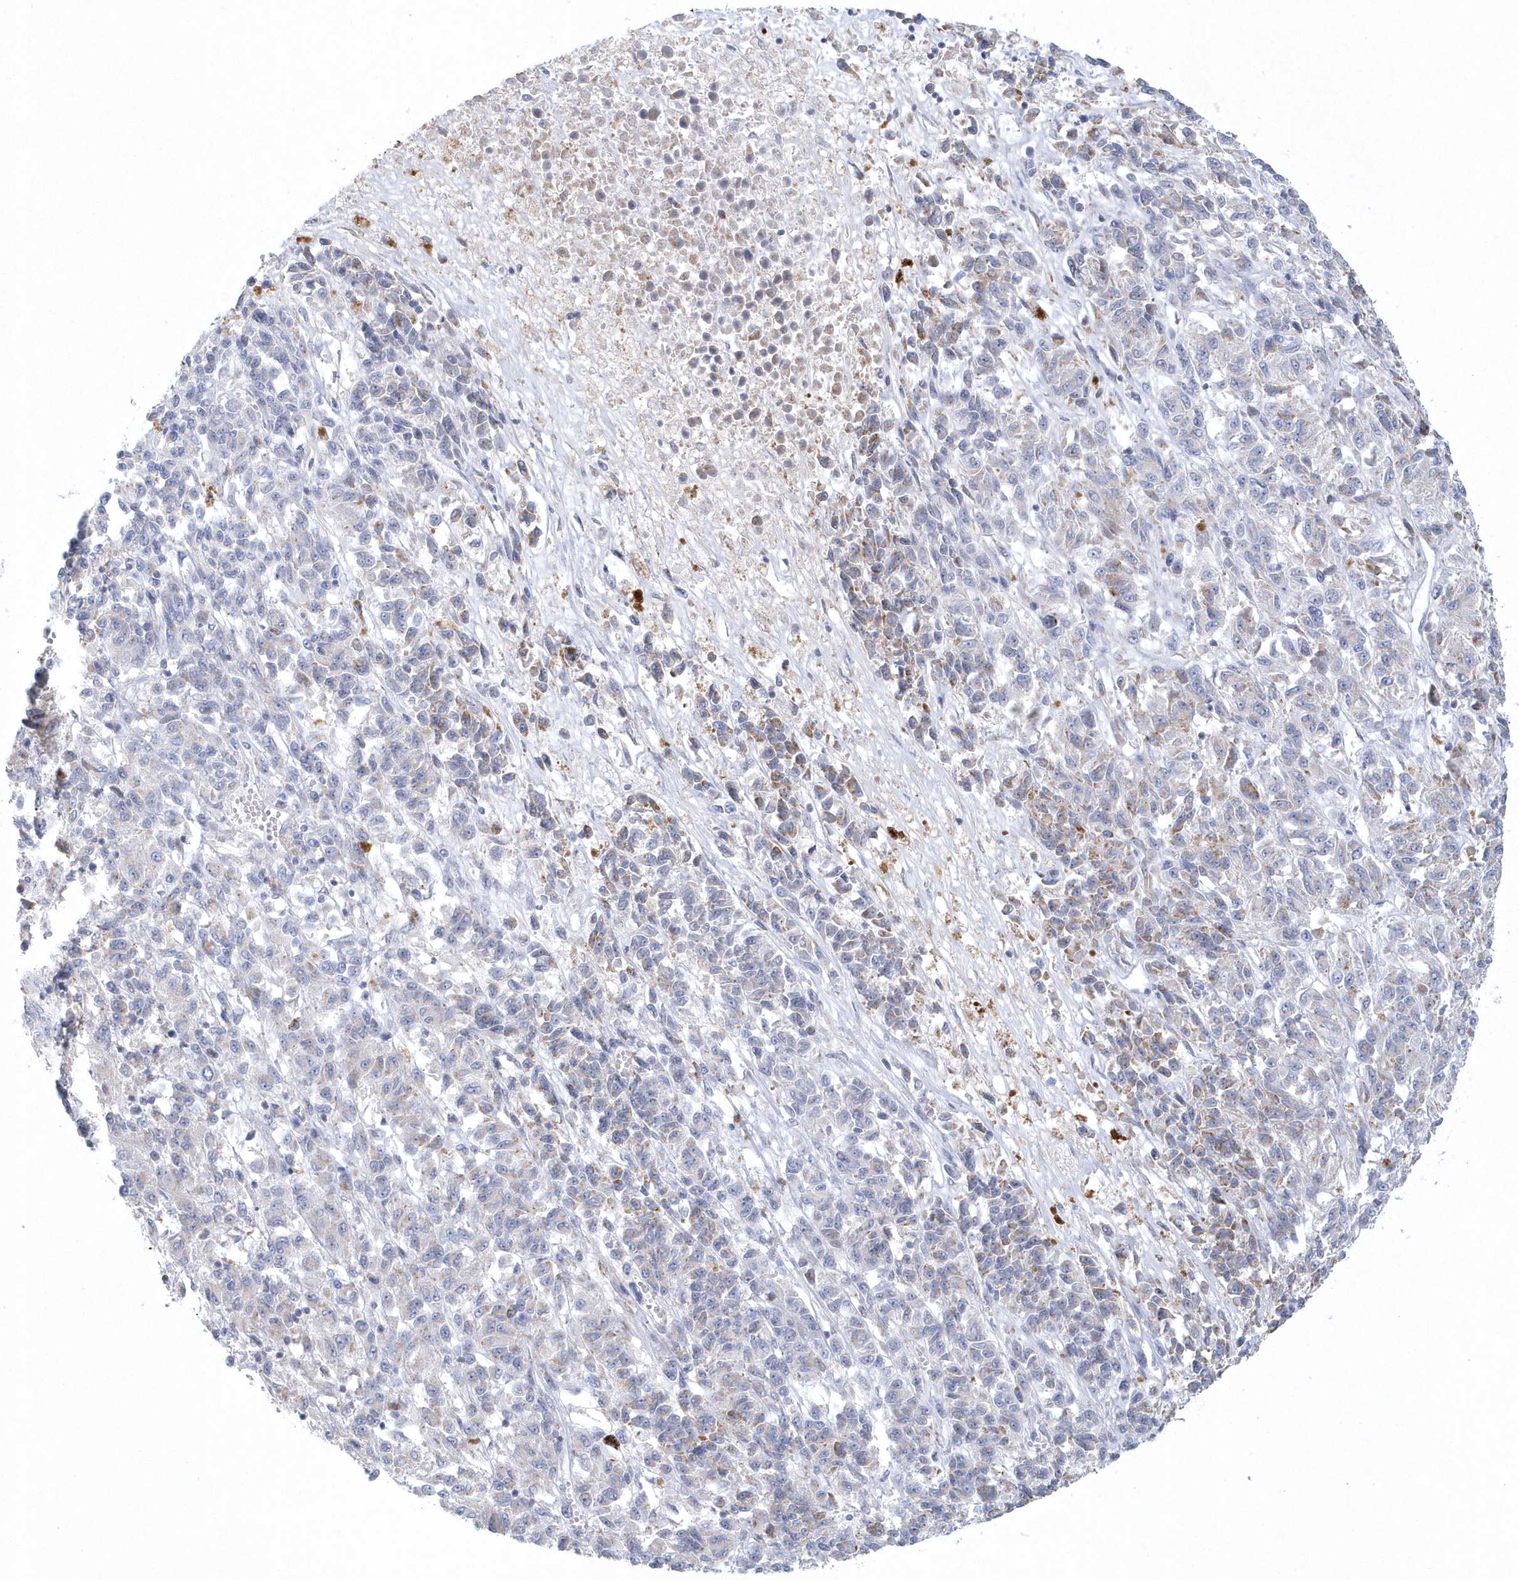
{"staining": {"intensity": "negative", "quantity": "none", "location": "none"}, "tissue": "melanoma", "cell_type": "Tumor cells", "image_type": "cancer", "snomed": [{"axis": "morphology", "description": "Malignant melanoma, Metastatic site"}, {"axis": "topography", "description": "Lung"}], "caption": "The immunohistochemistry histopathology image has no significant expression in tumor cells of melanoma tissue.", "gene": "NIPAL1", "patient": {"sex": "male", "age": 64}}